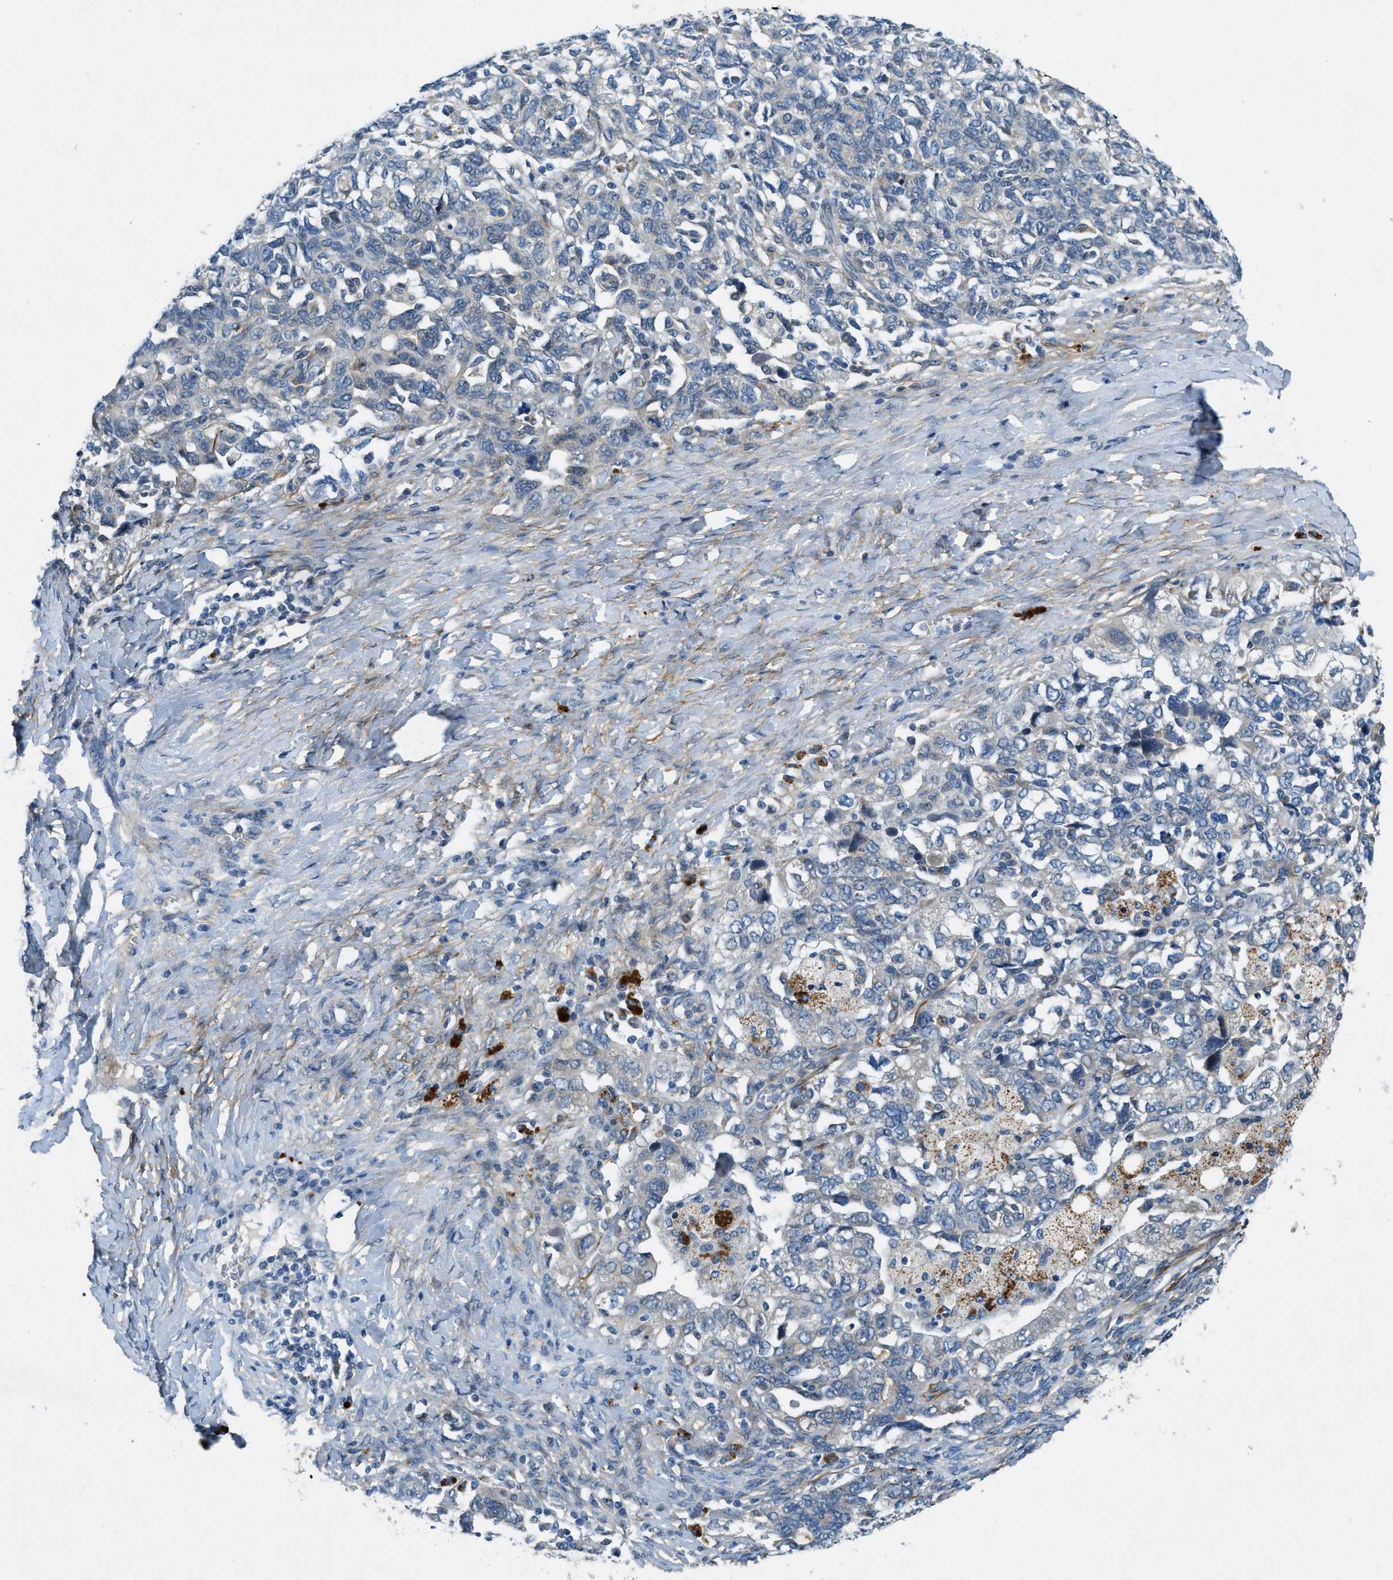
{"staining": {"intensity": "negative", "quantity": "none", "location": "none"}, "tissue": "ovarian cancer", "cell_type": "Tumor cells", "image_type": "cancer", "snomed": [{"axis": "morphology", "description": "Carcinoma, NOS"}, {"axis": "morphology", "description": "Cystadenocarcinoma, serous, NOS"}, {"axis": "topography", "description": "Ovary"}], "caption": "Ovarian cancer (carcinoma) was stained to show a protein in brown. There is no significant staining in tumor cells.", "gene": "SNX14", "patient": {"sex": "female", "age": 69}}